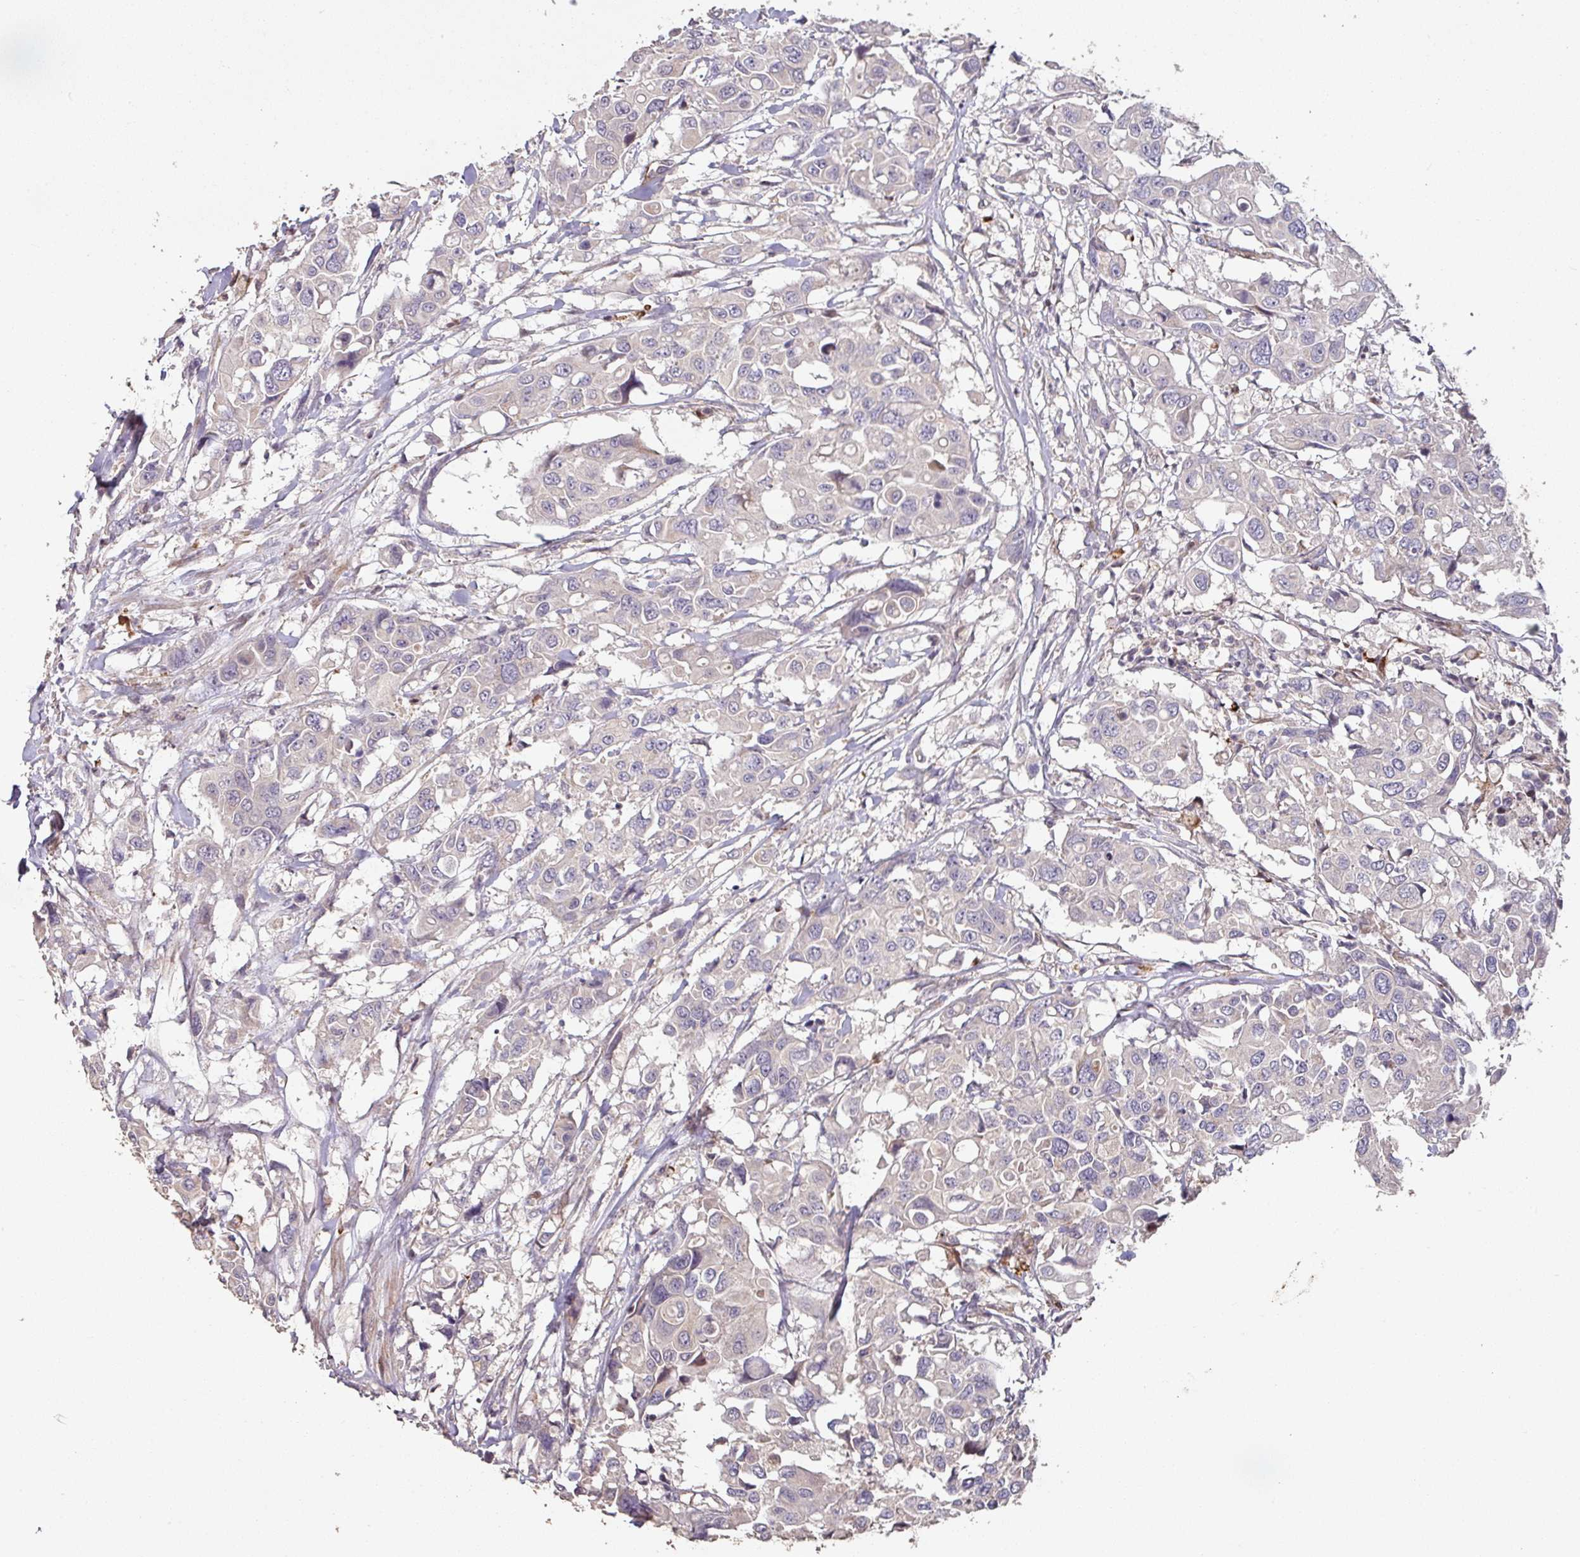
{"staining": {"intensity": "negative", "quantity": "none", "location": "none"}, "tissue": "colorectal cancer", "cell_type": "Tumor cells", "image_type": "cancer", "snomed": [{"axis": "morphology", "description": "Adenocarcinoma, NOS"}, {"axis": "topography", "description": "Colon"}], "caption": "Colorectal cancer stained for a protein using immunohistochemistry (IHC) demonstrates no expression tumor cells.", "gene": "RPL23A", "patient": {"sex": "male", "age": 77}}